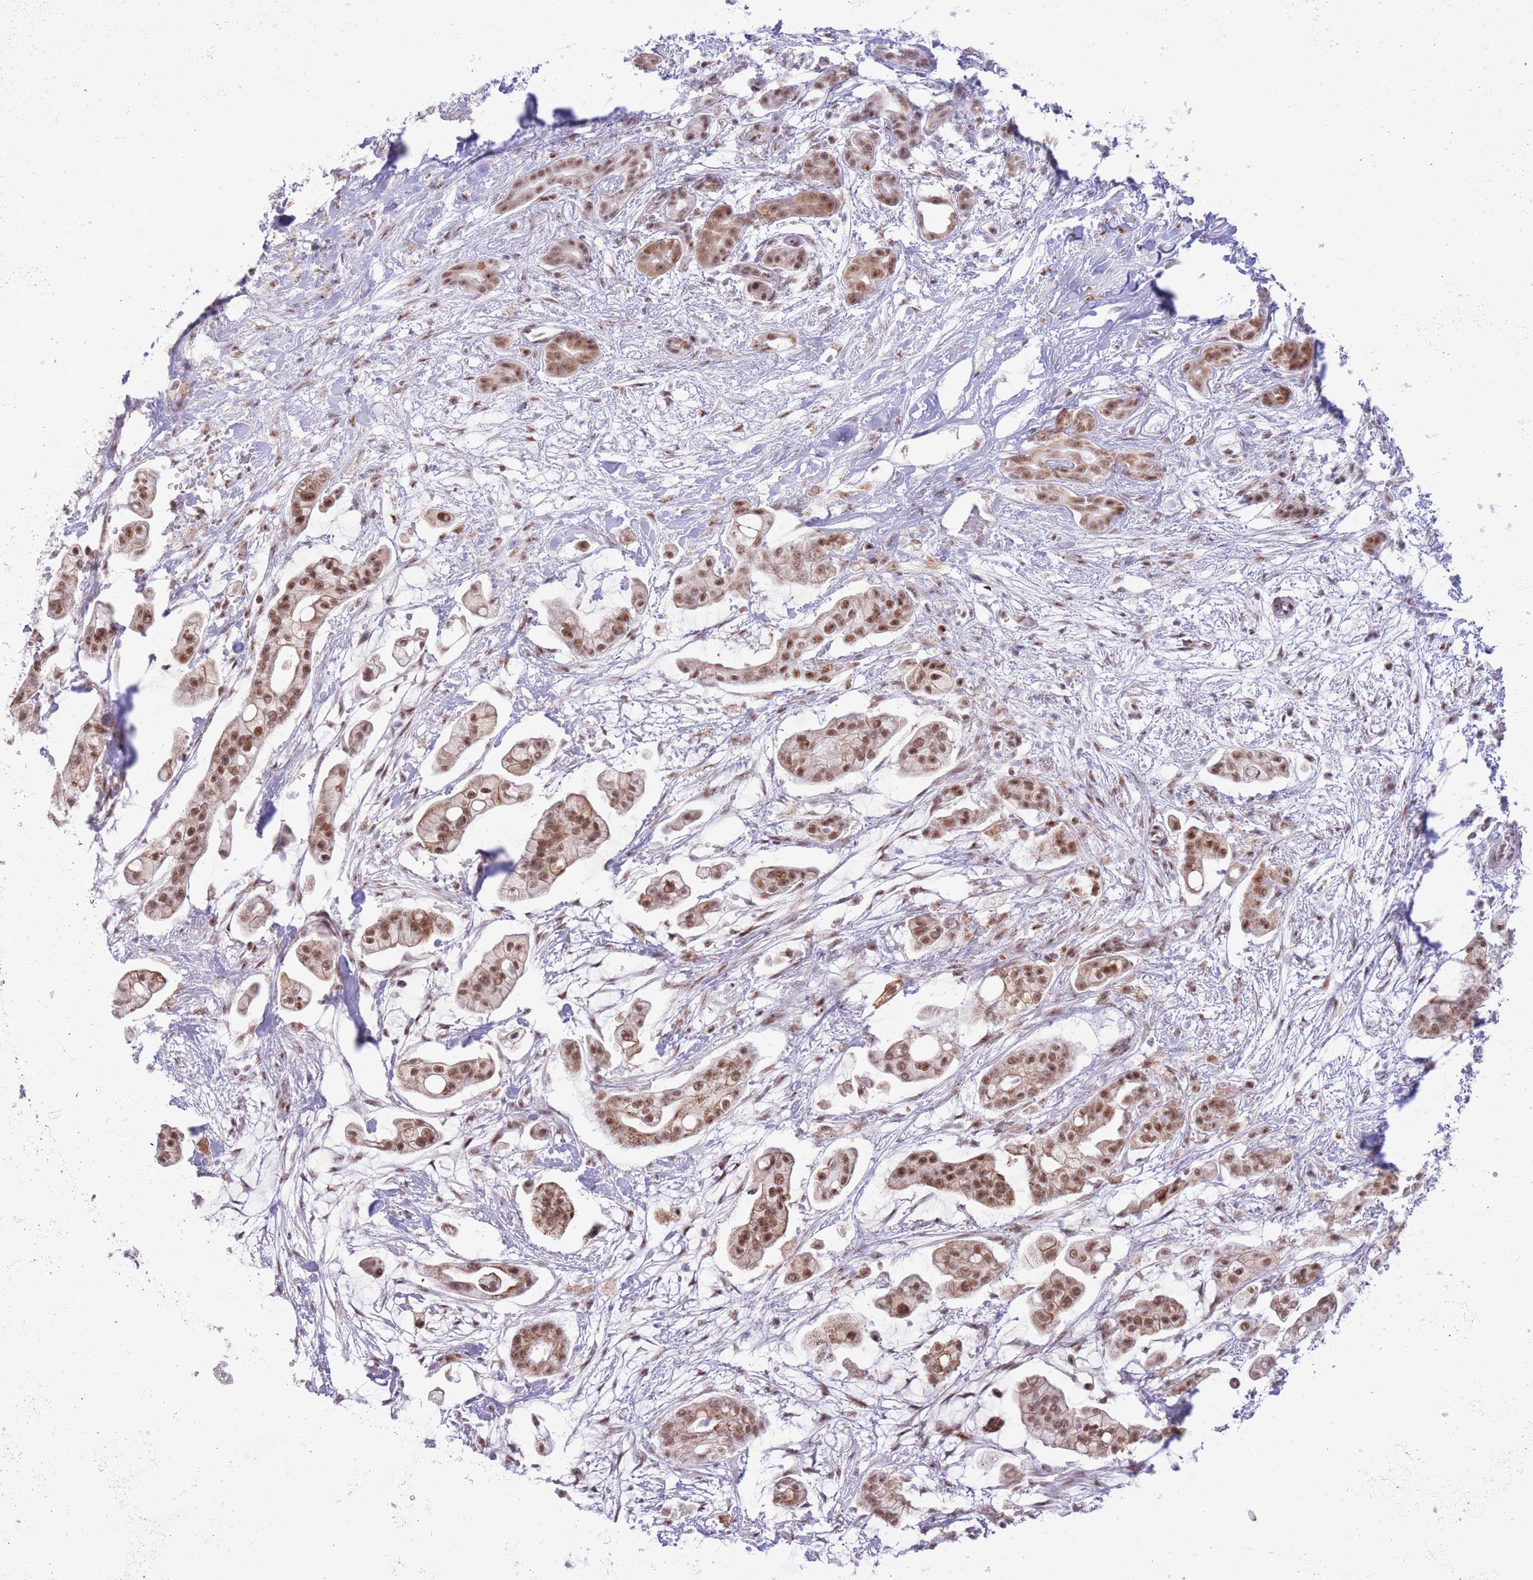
{"staining": {"intensity": "moderate", "quantity": ">75%", "location": "cytoplasmic/membranous,nuclear"}, "tissue": "pancreatic cancer", "cell_type": "Tumor cells", "image_type": "cancer", "snomed": [{"axis": "morphology", "description": "Adenocarcinoma, NOS"}, {"axis": "topography", "description": "Pancreas"}], "caption": "Moderate cytoplasmic/membranous and nuclear staining for a protein is identified in approximately >75% of tumor cells of pancreatic cancer using immunohistochemistry (IHC).", "gene": "CYP2B6", "patient": {"sex": "female", "age": 69}}